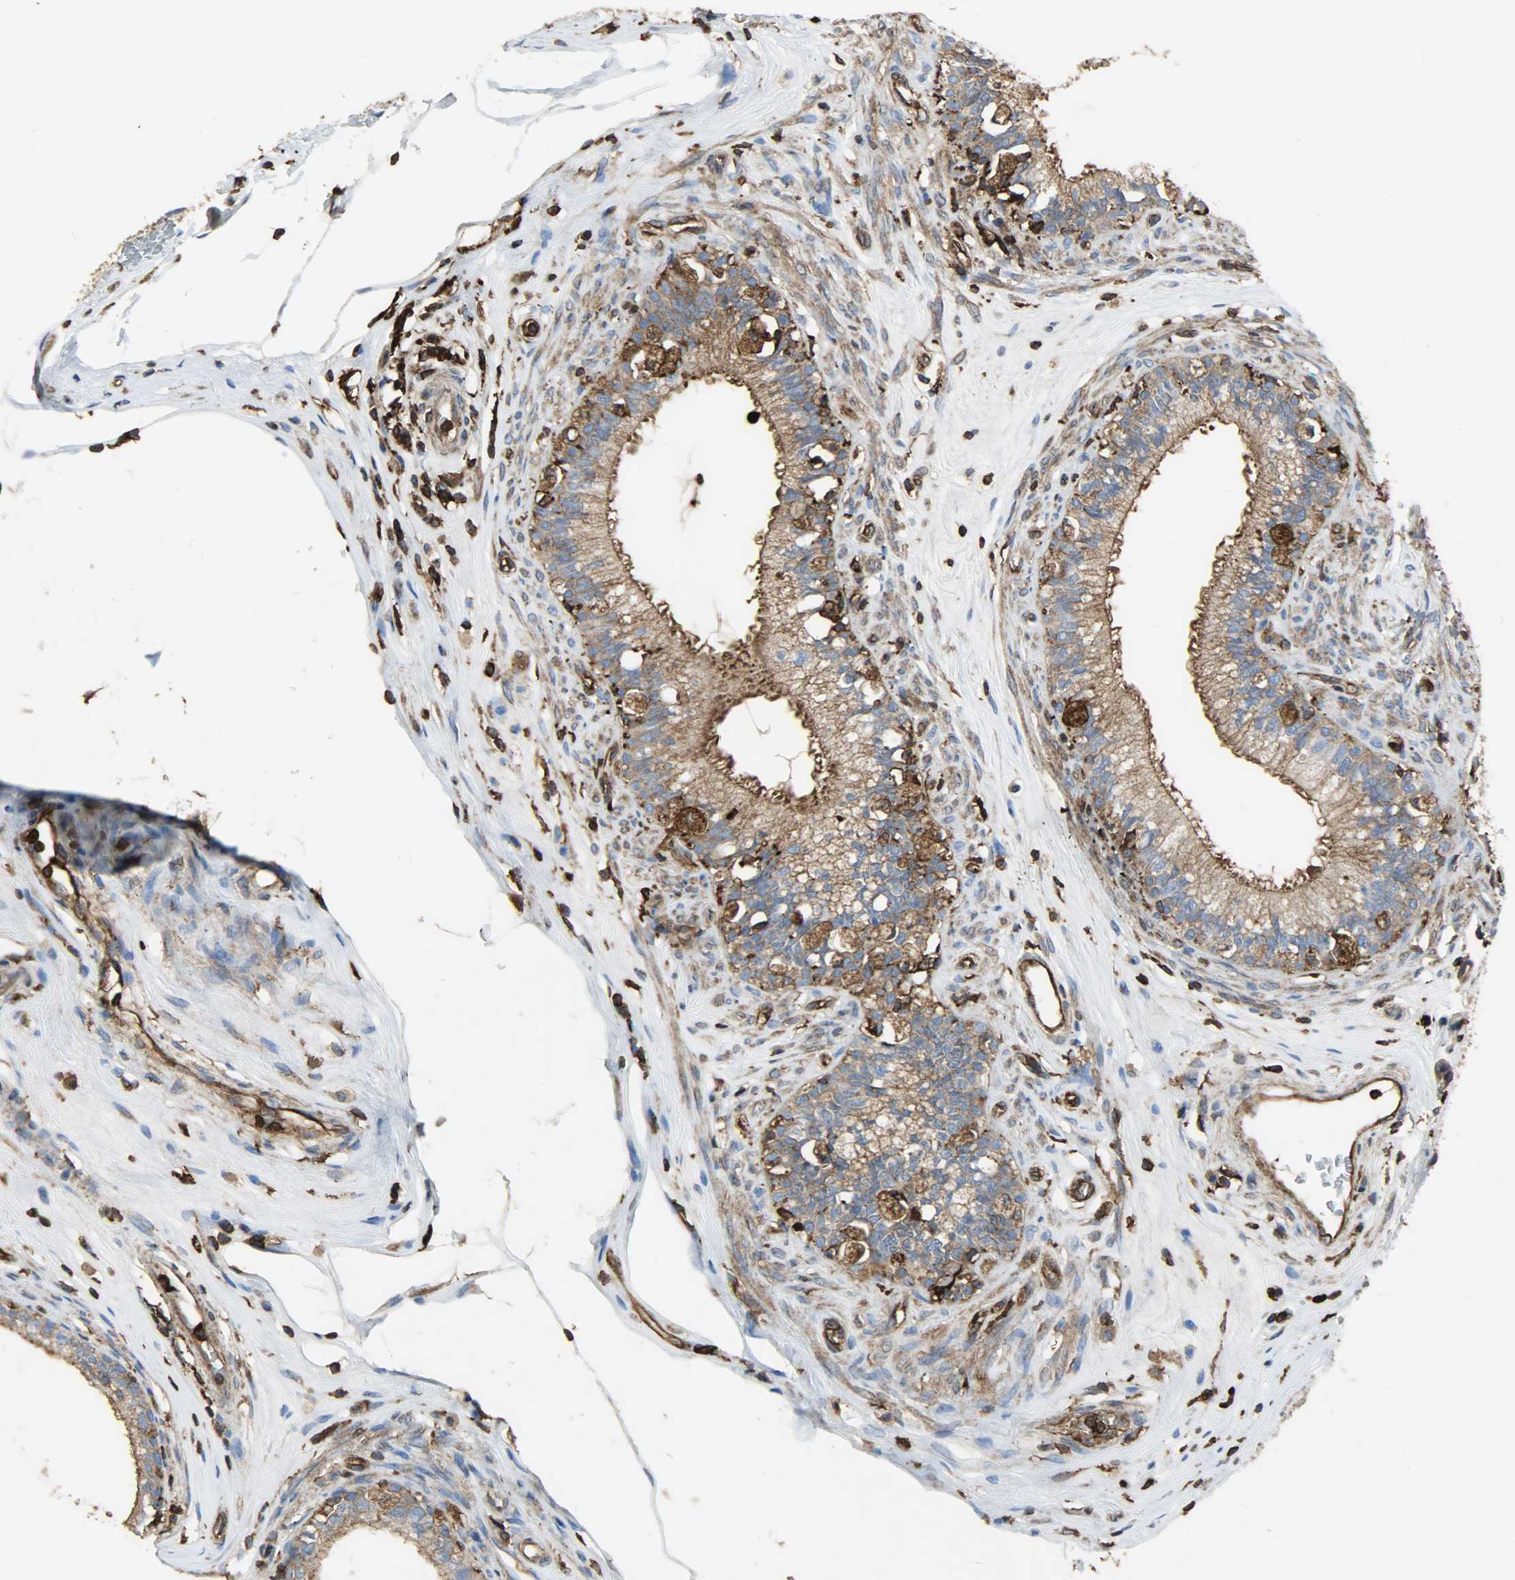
{"staining": {"intensity": "moderate", "quantity": ">75%", "location": "cytoplasmic/membranous"}, "tissue": "epididymis", "cell_type": "Glandular cells", "image_type": "normal", "snomed": [{"axis": "morphology", "description": "Normal tissue, NOS"}, {"axis": "morphology", "description": "Inflammation, NOS"}, {"axis": "topography", "description": "Epididymis"}], "caption": "Immunohistochemistry (IHC) (DAB (3,3'-diaminobenzidine)) staining of unremarkable epididymis shows moderate cytoplasmic/membranous protein expression in about >75% of glandular cells. The protein of interest is stained brown, and the nuclei are stained in blue (DAB (3,3'-diaminobenzidine) IHC with brightfield microscopy, high magnification).", "gene": "VASP", "patient": {"sex": "male", "age": 84}}